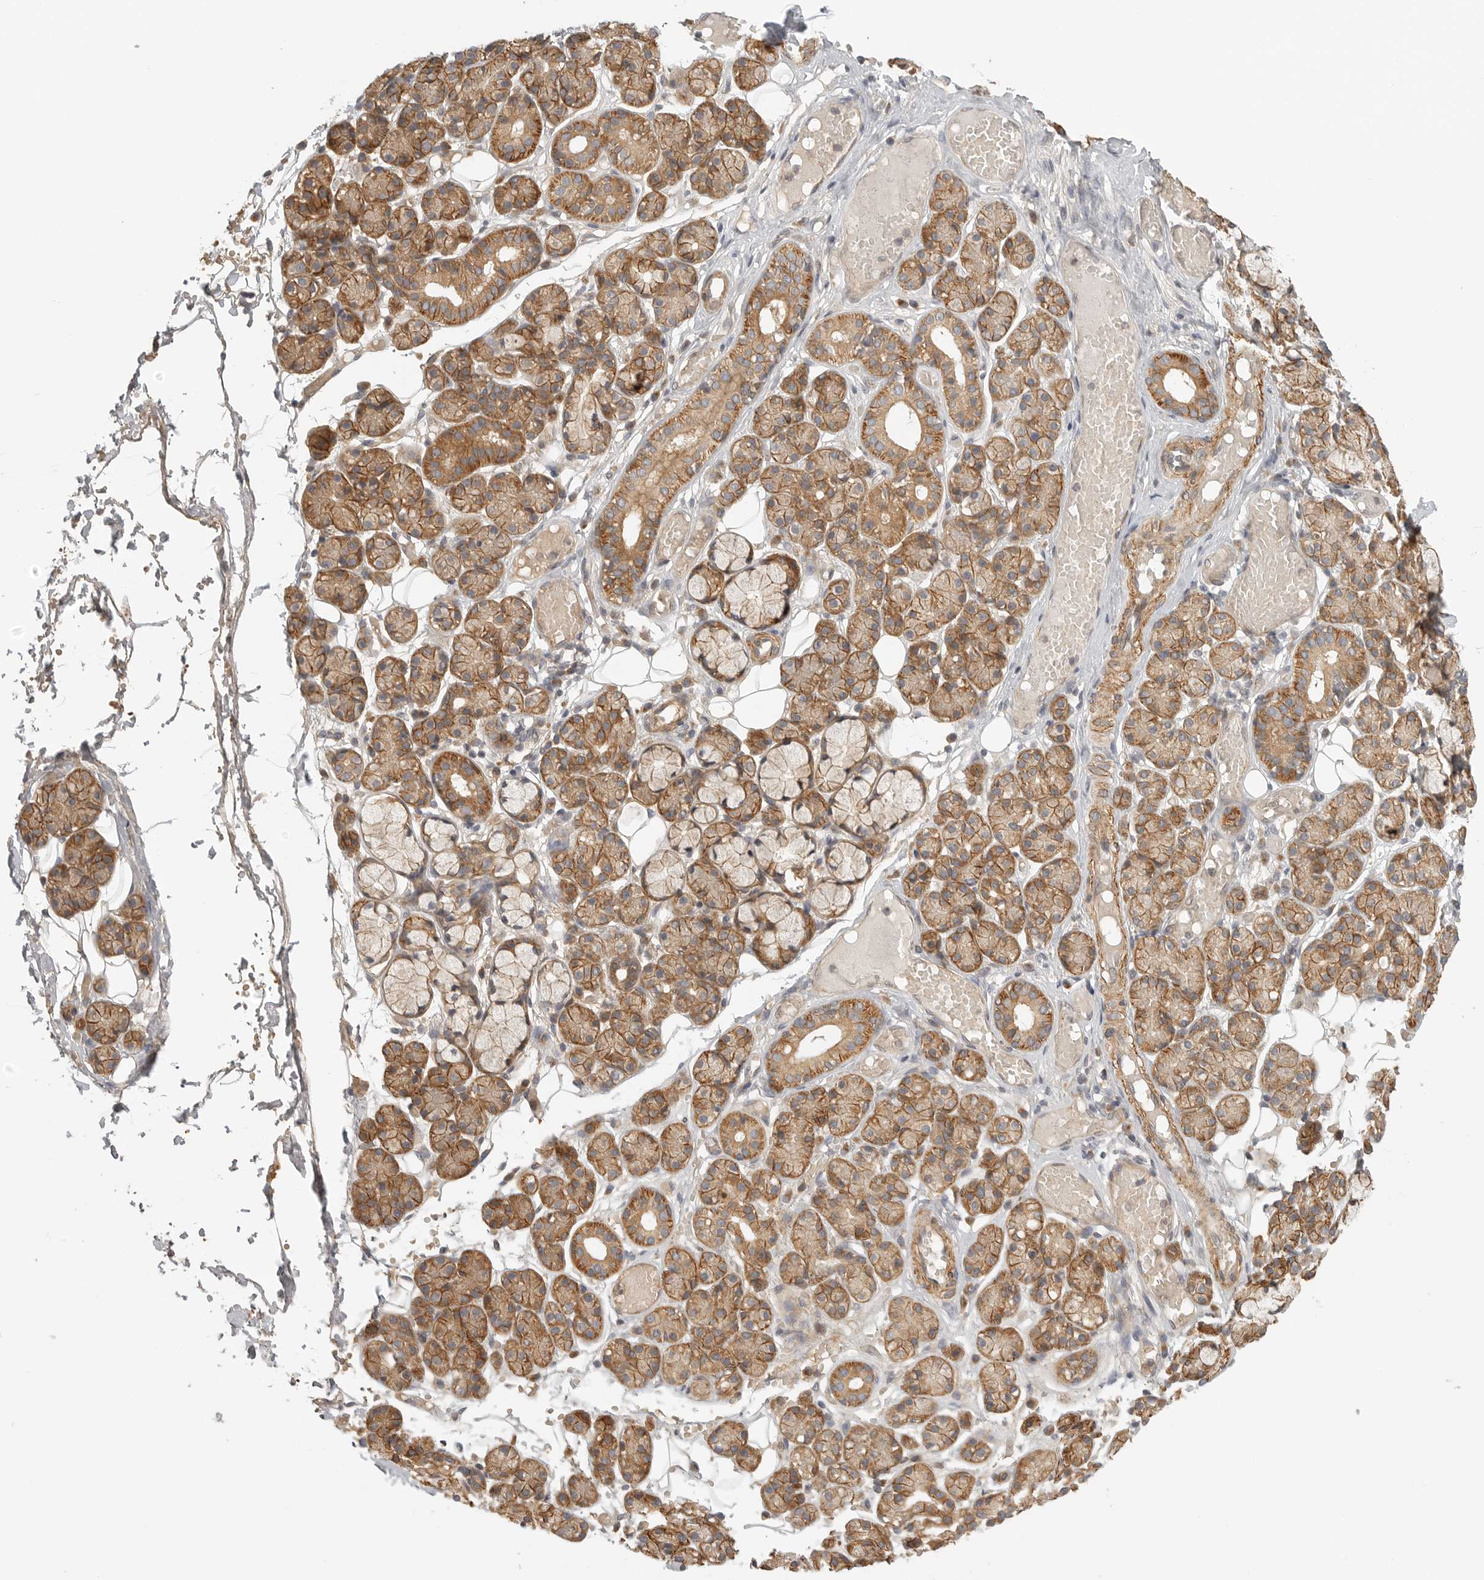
{"staining": {"intensity": "moderate", "quantity": ">75%", "location": "cytoplasmic/membranous"}, "tissue": "salivary gland", "cell_type": "Glandular cells", "image_type": "normal", "snomed": [{"axis": "morphology", "description": "Normal tissue, NOS"}, {"axis": "topography", "description": "Salivary gland"}], "caption": "This micrograph reveals benign salivary gland stained with immunohistochemistry to label a protein in brown. The cytoplasmic/membranous of glandular cells show moderate positivity for the protein. Nuclei are counter-stained blue.", "gene": "CCPG1", "patient": {"sex": "male", "age": 63}}